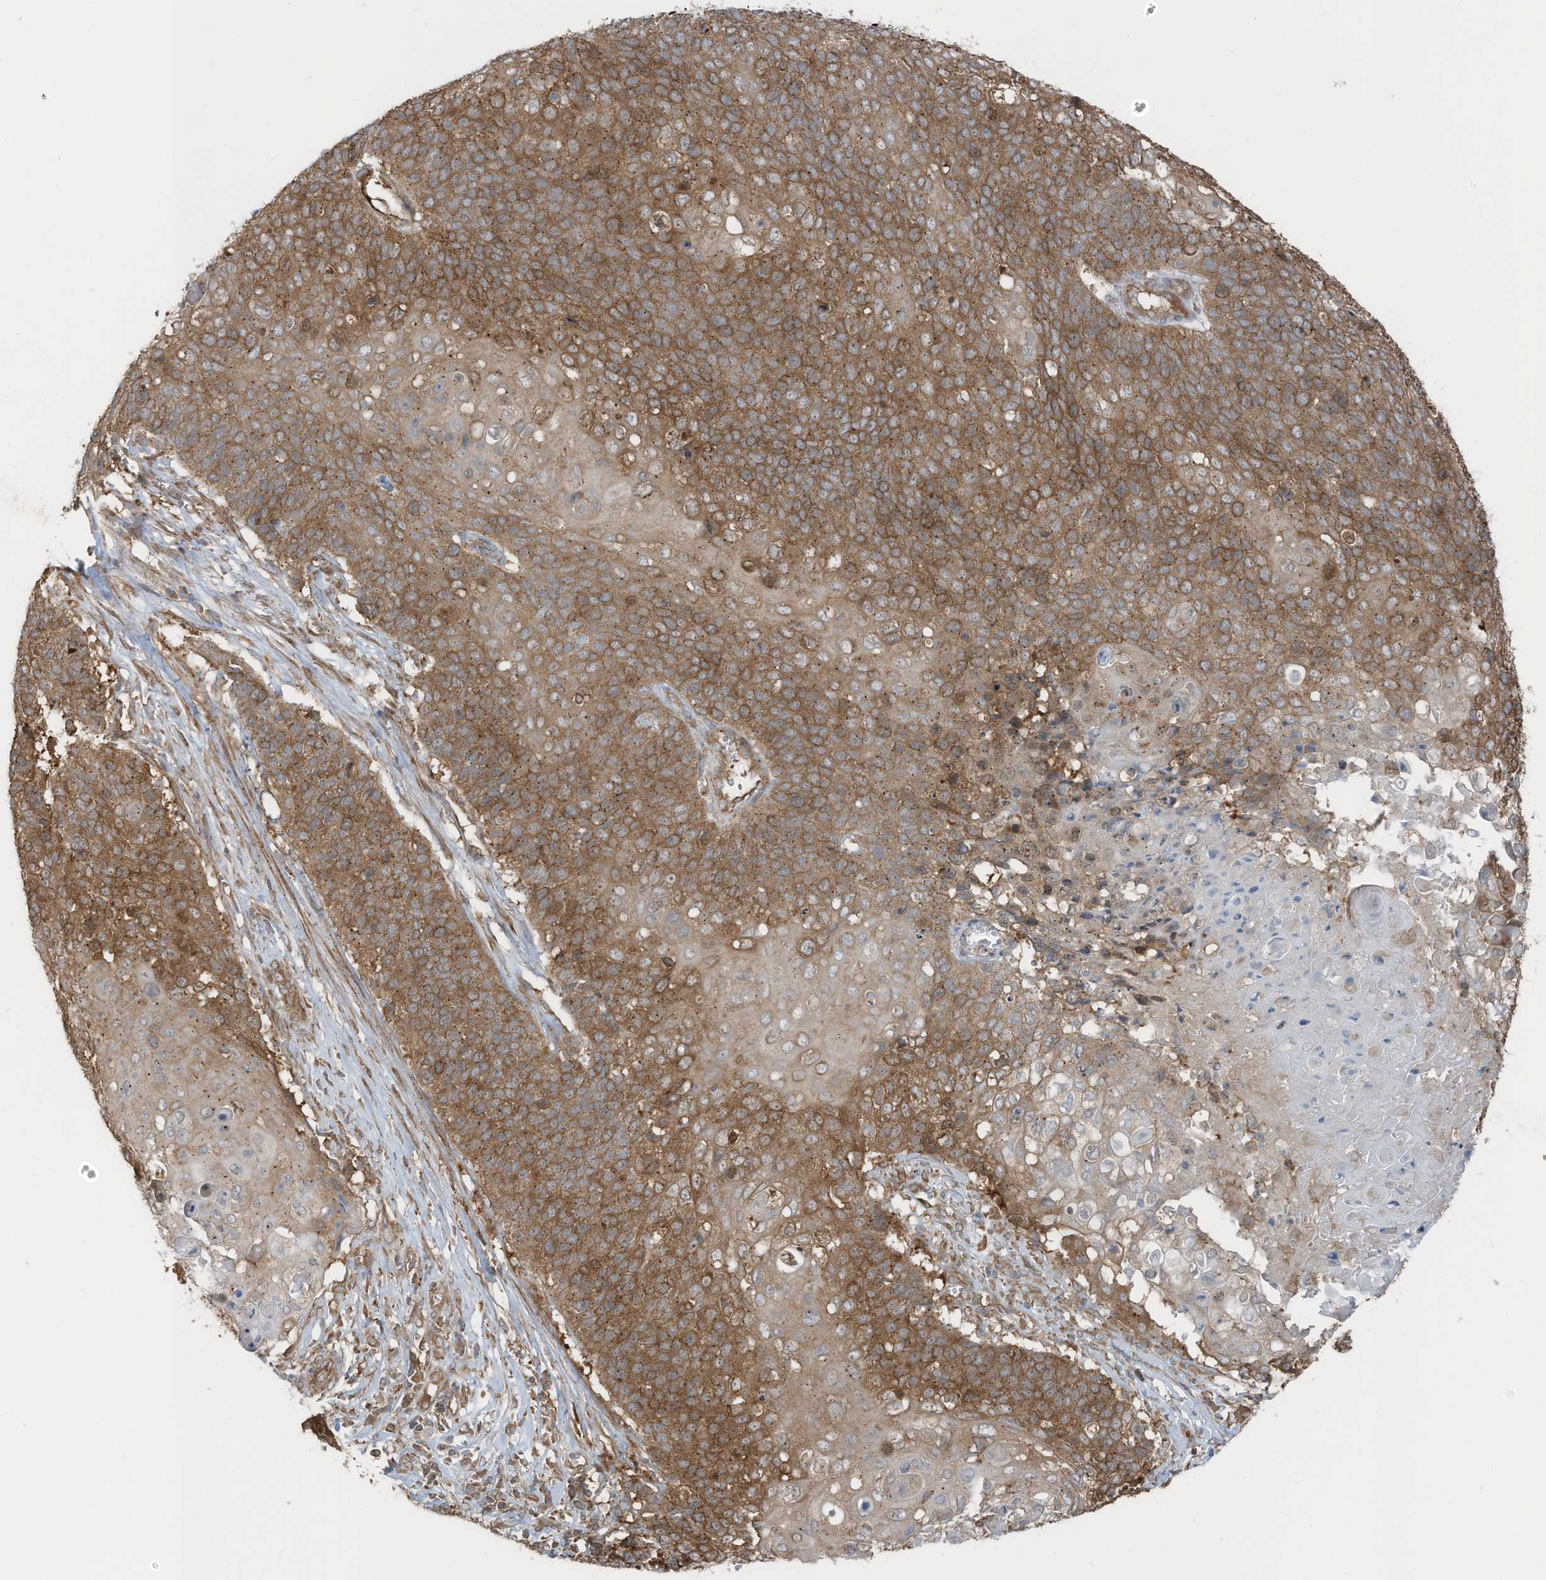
{"staining": {"intensity": "moderate", "quantity": ">75%", "location": "cytoplasmic/membranous"}, "tissue": "cervical cancer", "cell_type": "Tumor cells", "image_type": "cancer", "snomed": [{"axis": "morphology", "description": "Squamous cell carcinoma, NOS"}, {"axis": "topography", "description": "Cervix"}], "caption": "Immunohistochemistry staining of cervical cancer, which shows medium levels of moderate cytoplasmic/membranous expression in approximately >75% of tumor cells indicating moderate cytoplasmic/membranous protein staining. The staining was performed using DAB (3,3'-diaminobenzidine) (brown) for protein detection and nuclei were counterstained in hematoxylin (blue).", "gene": "TXNDC9", "patient": {"sex": "female", "age": 39}}